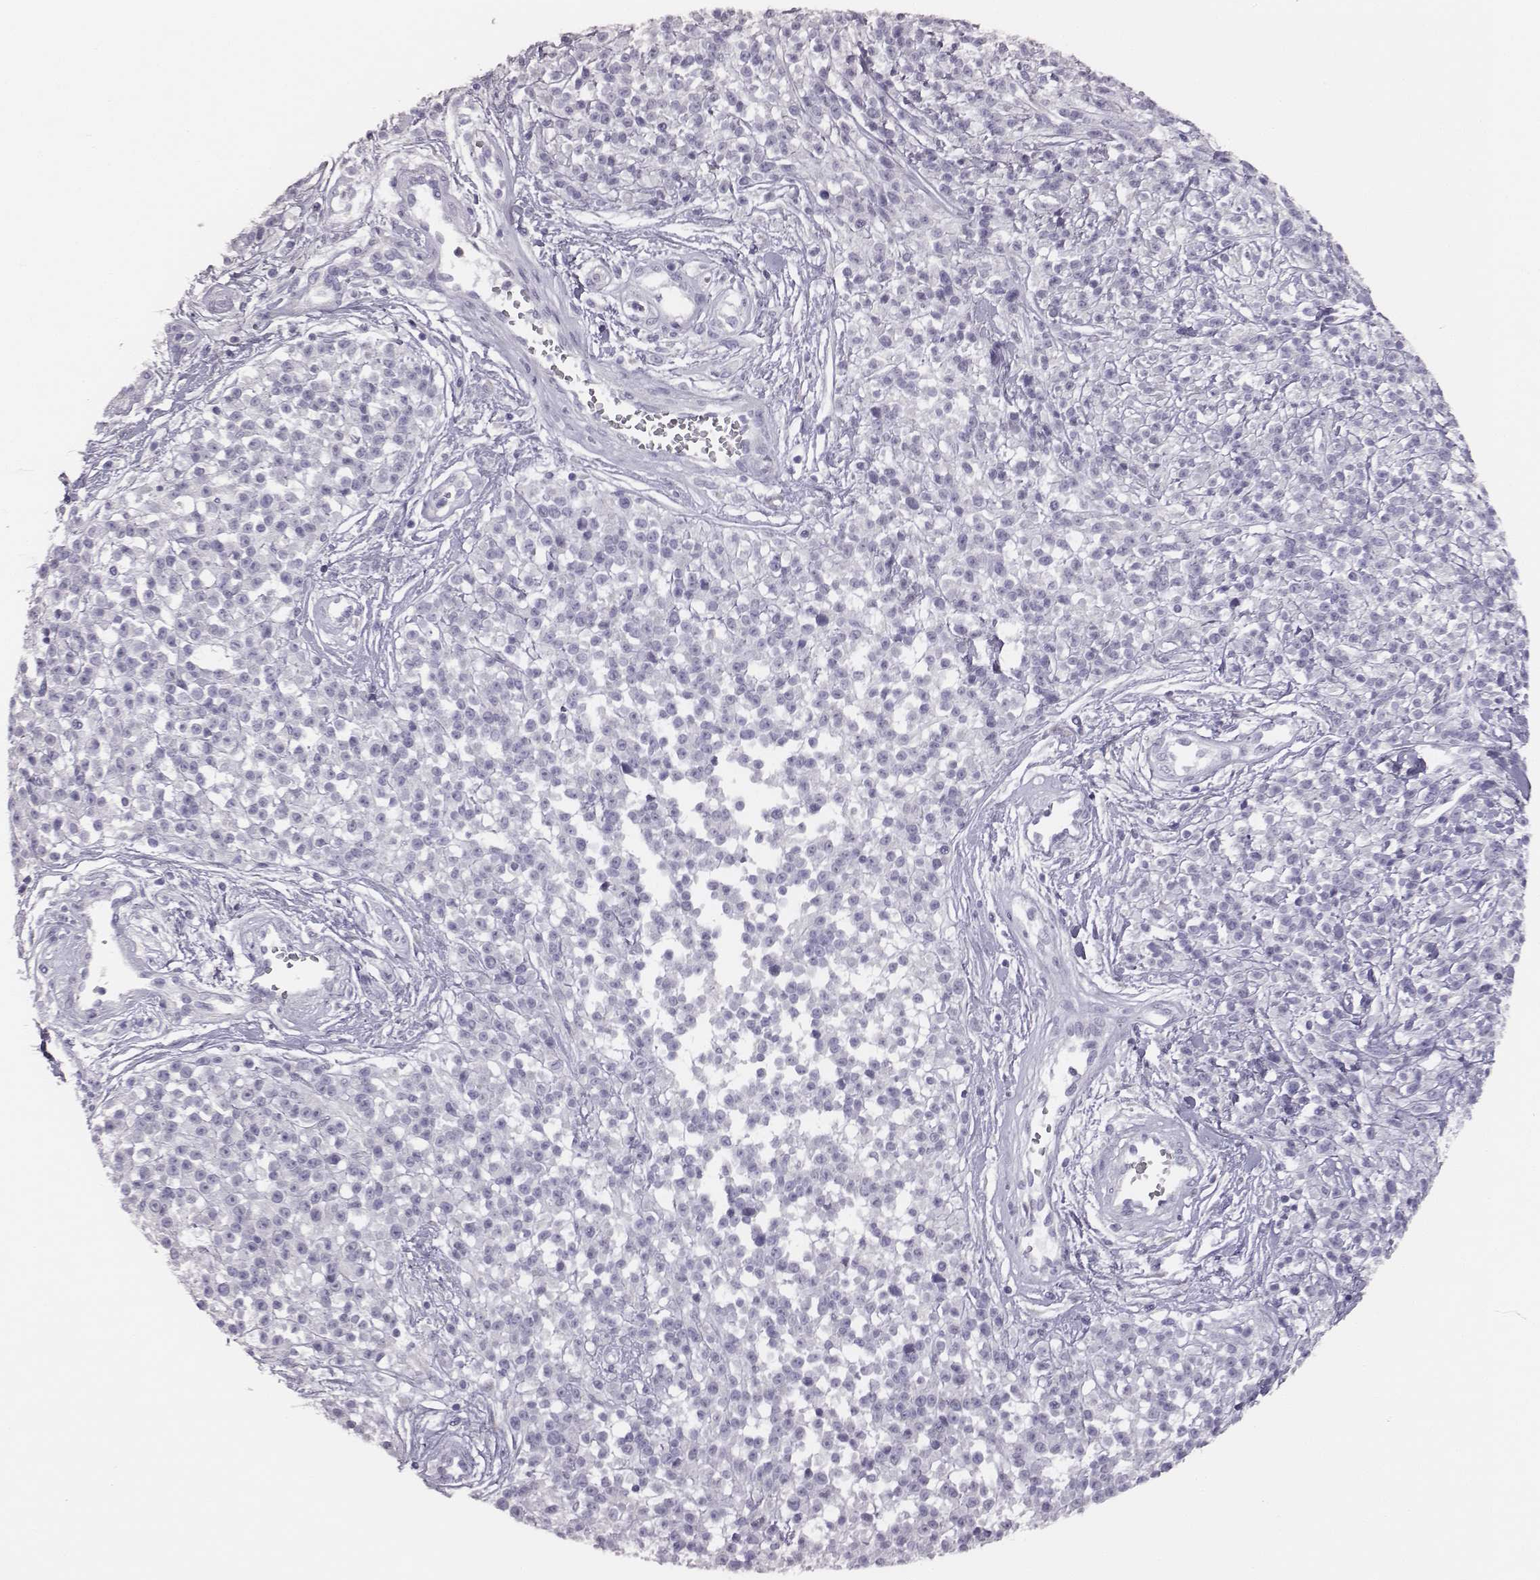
{"staining": {"intensity": "negative", "quantity": "none", "location": "none"}, "tissue": "melanoma", "cell_type": "Tumor cells", "image_type": "cancer", "snomed": [{"axis": "morphology", "description": "Malignant melanoma, NOS"}, {"axis": "topography", "description": "Skin"}, {"axis": "topography", "description": "Skin of trunk"}], "caption": "Tumor cells show no significant expression in melanoma. (Stains: DAB IHC with hematoxylin counter stain, Microscopy: brightfield microscopy at high magnification).", "gene": "GUCA1A", "patient": {"sex": "male", "age": 74}}